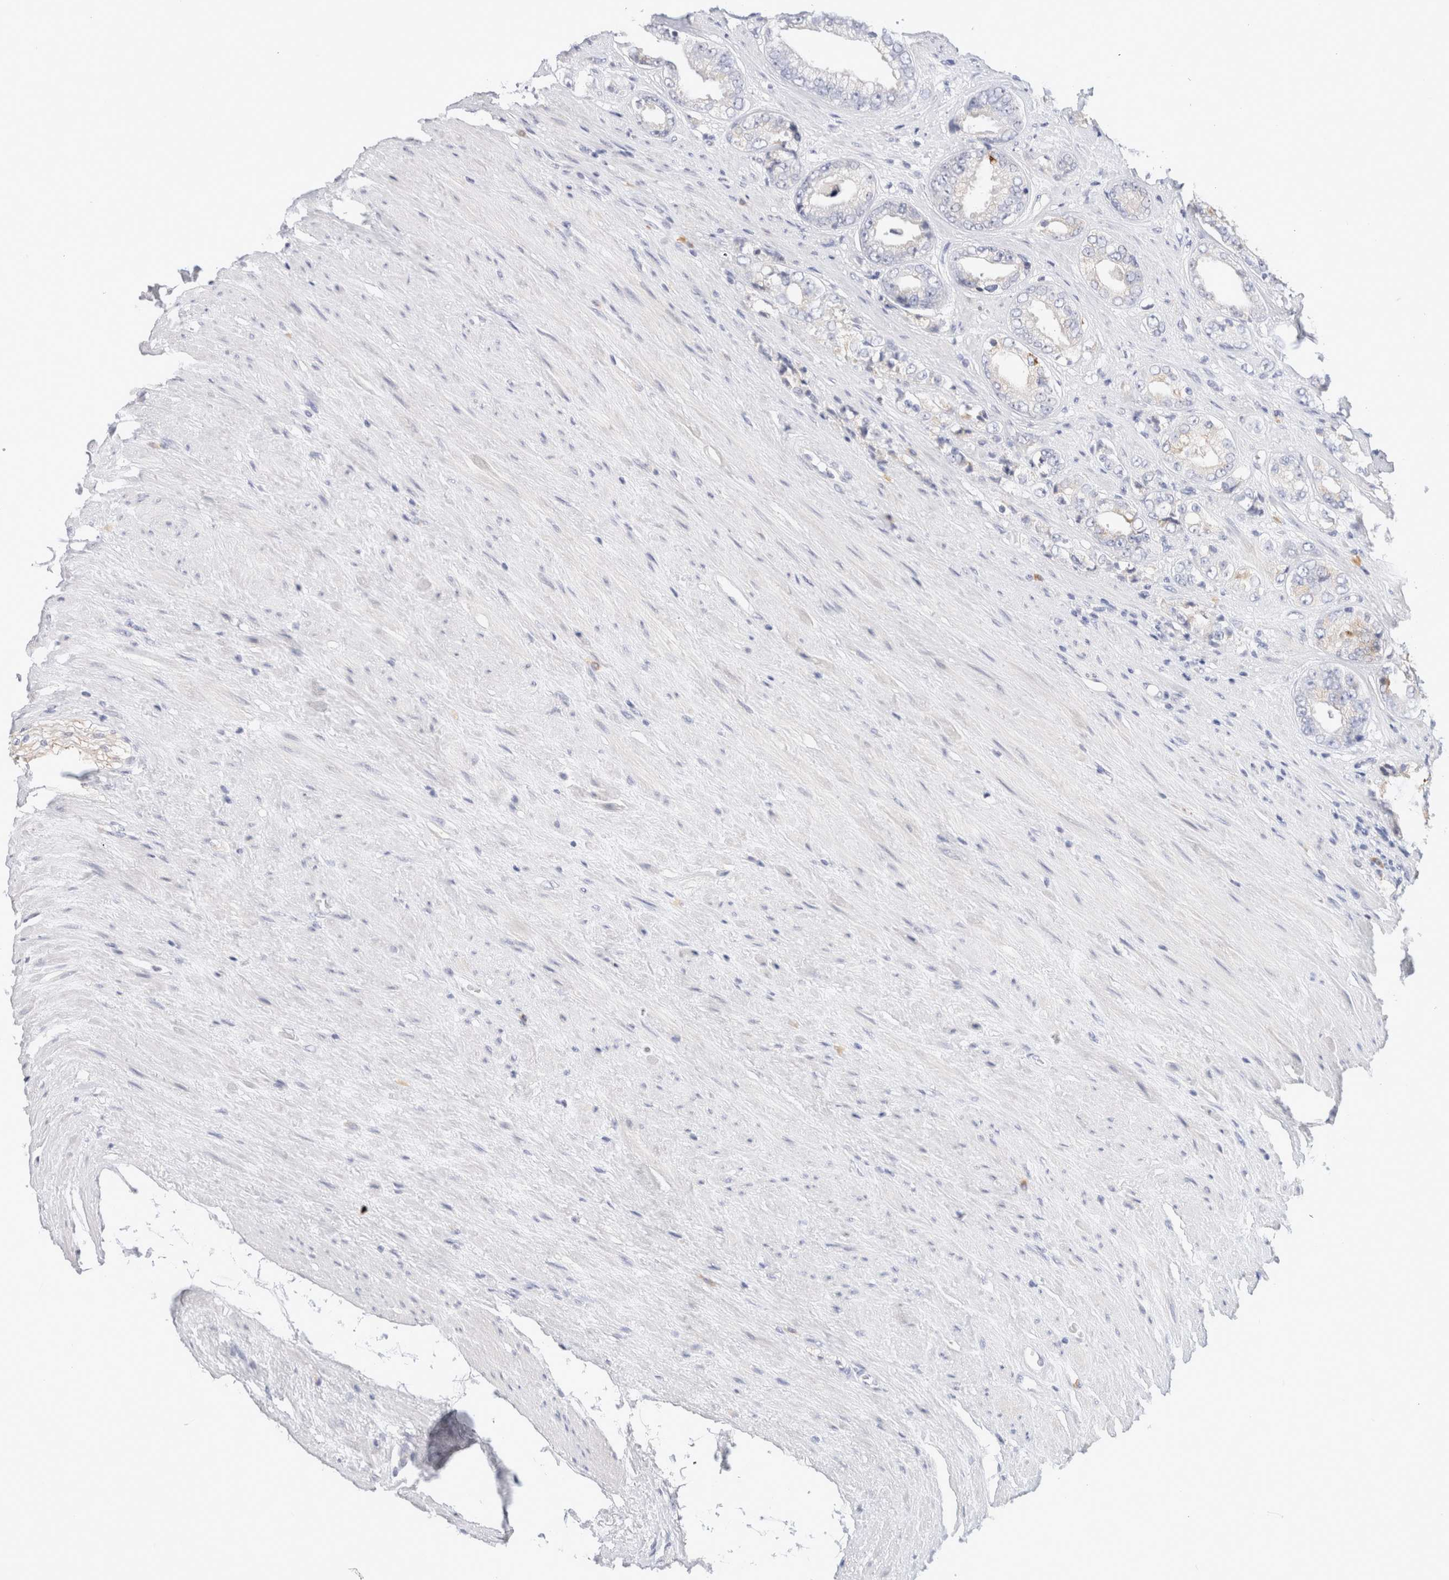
{"staining": {"intensity": "negative", "quantity": "none", "location": "none"}, "tissue": "prostate cancer", "cell_type": "Tumor cells", "image_type": "cancer", "snomed": [{"axis": "morphology", "description": "Adenocarcinoma, High grade"}, {"axis": "topography", "description": "Prostate"}], "caption": "IHC of prostate high-grade adenocarcinoma exhibits no staining in tumor cells.", "gene": "GADD45G", "patient": {"sex": "male", "age": 61}}